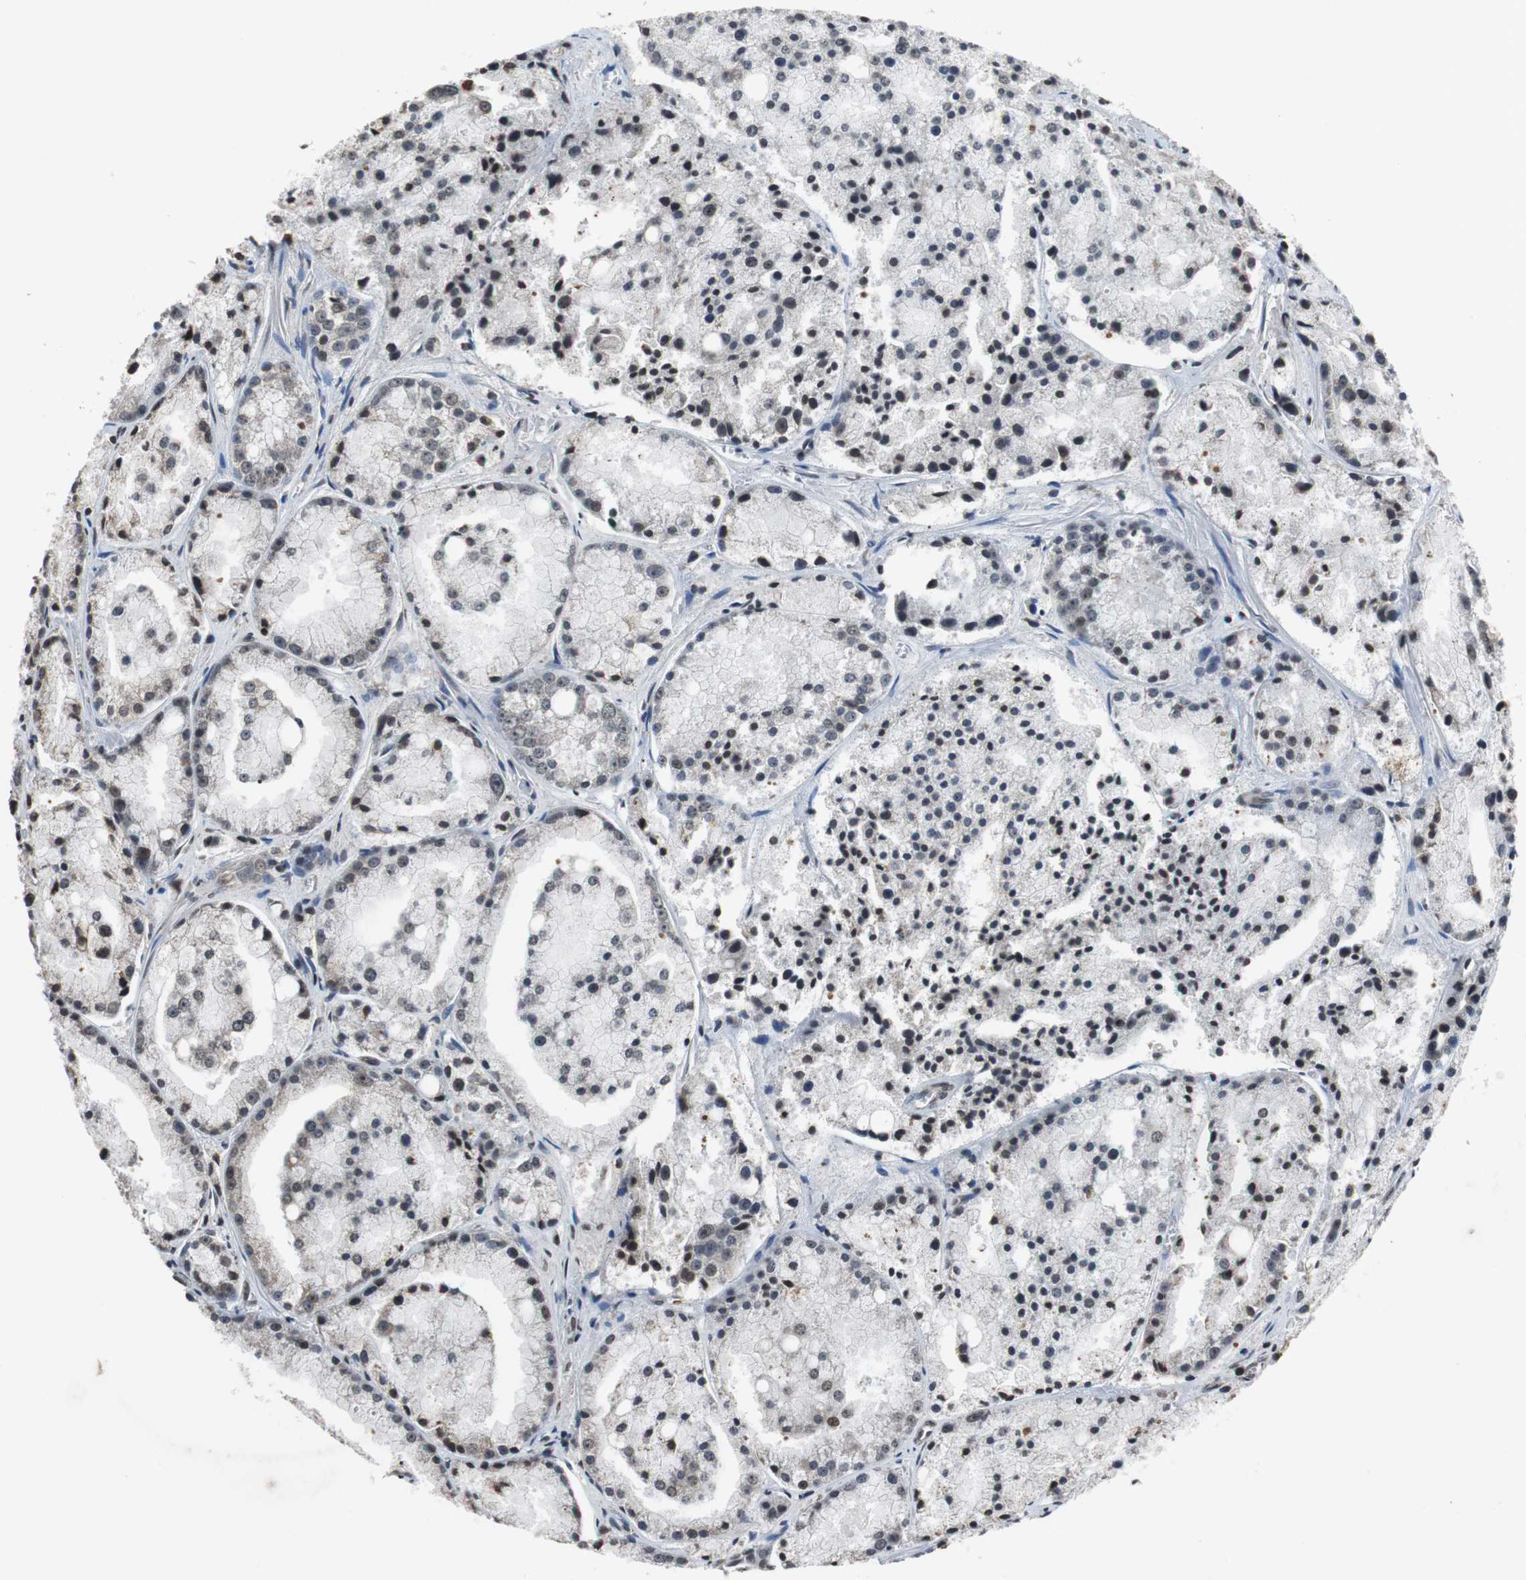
{"staining": {"intensity": "weak", "quantity": "25%-75%", "location": "cytoplasmic/membranous,nuclear"}, "tissue": "prostate cancer", "cell_type": "Tumor cells", "image_type": "cancer", "snomed": [{"axis": "morphology", "description": "Adenocarcinoma, Low grade"}, {"axis": "topography", "description": "Prostate"}], "caption": "Protein analysis of prostate adenocarcinoma (low-grade) tissue shows weak cytoplasmic/membranous and nuclear staining in approximately 25%-75% of tumor cells.", "gene": "REST", "patient": {"sex": "male", "age": 64}}